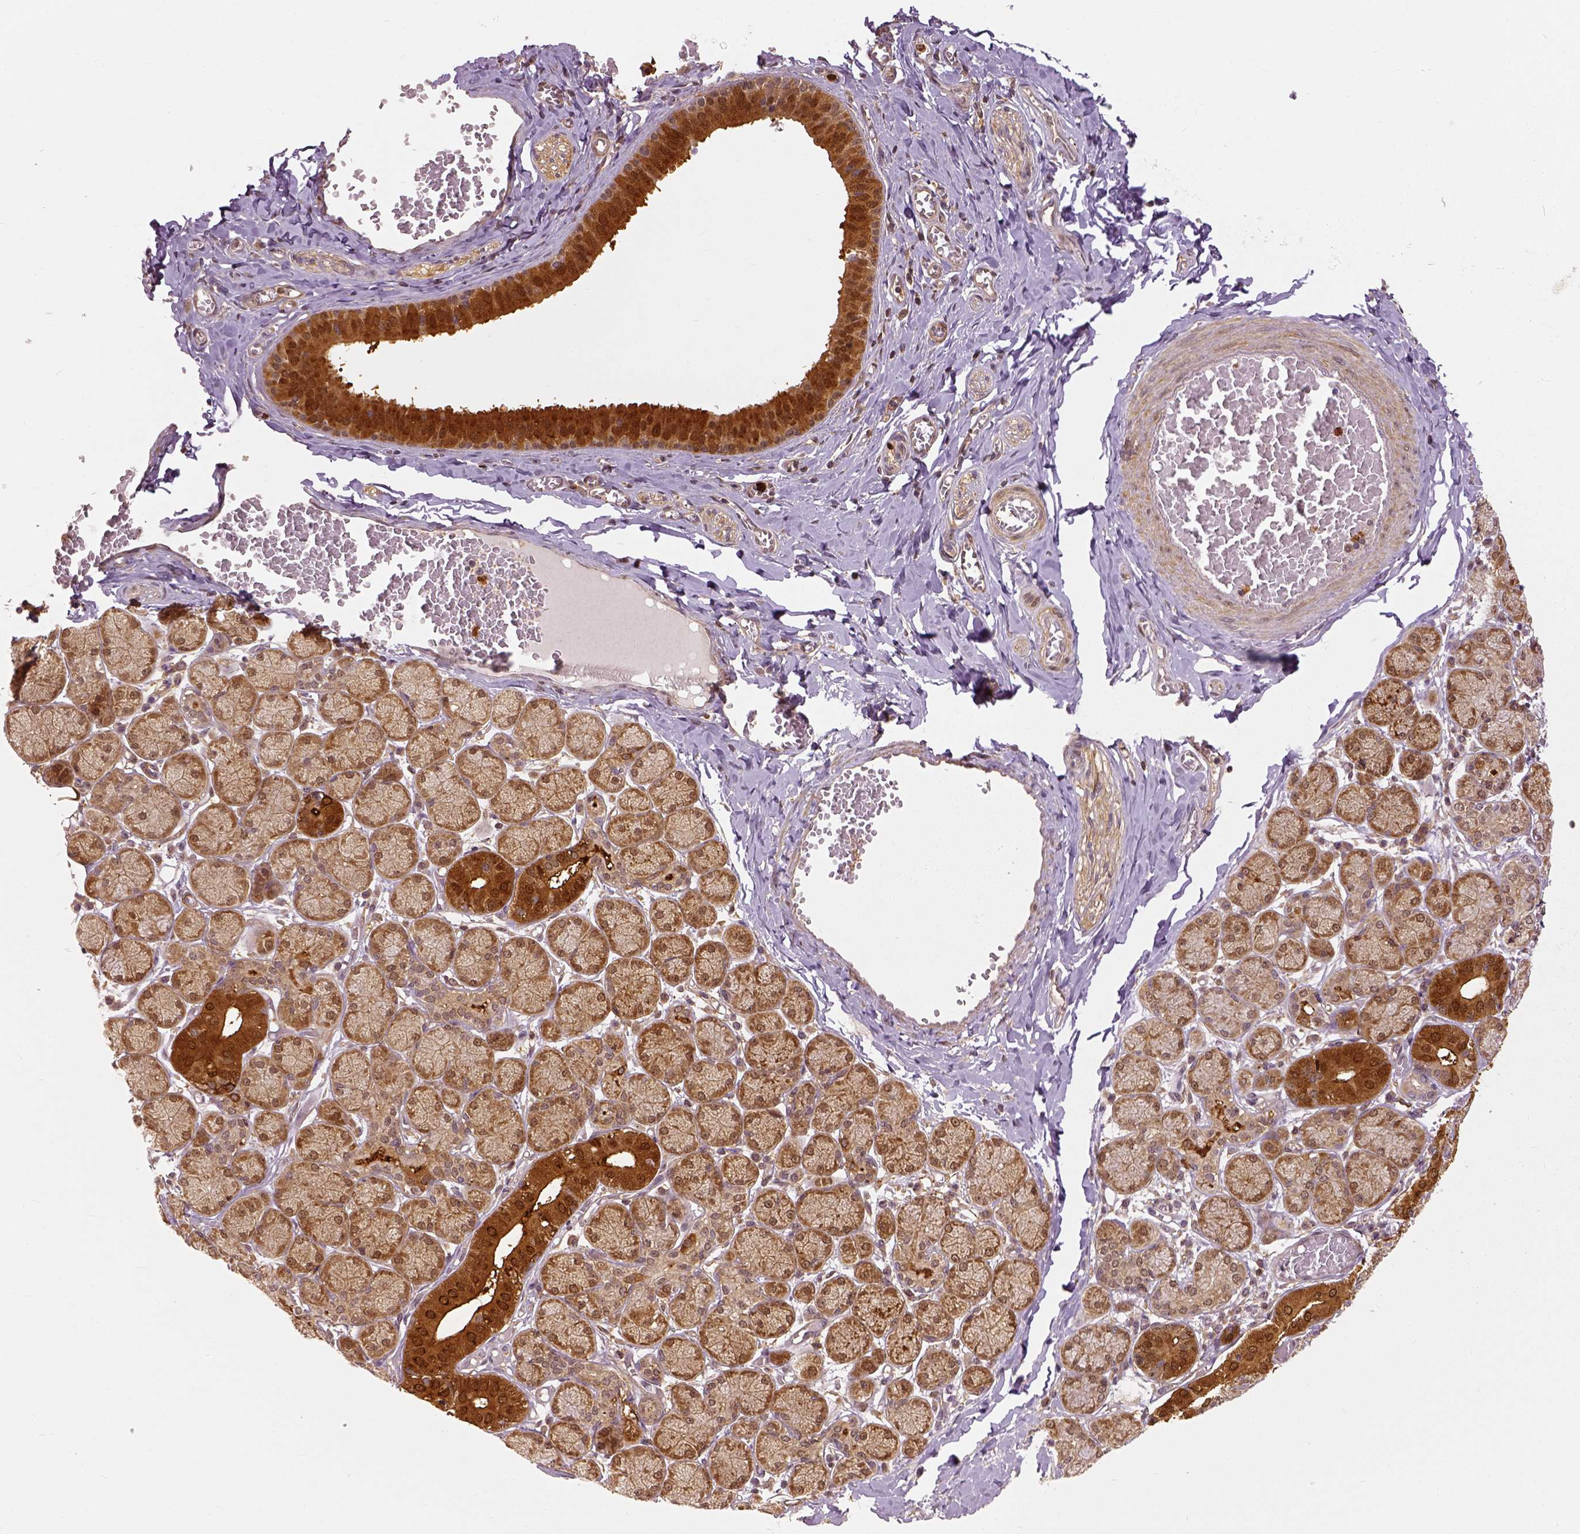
{"staining": {"intensity": "strong", "quantity": "<25%", "location": "cytoplasmic/membranous,nuclear"}, "tissue": "salivary gland", "cell_type": "Glandular cells", "image_type": "normal", "snomed": [{"axis": "morphology", "description": "Normal tissue, NOS"}, {"axis": "topography", "description": "Salivary gland"}, {"axis": "topography", "description": "Peripheral nerve tissue"}], "caption": "Glandular cells demonstrate medium levels of strong cytoplasmic/membranous,nuclear positivity in about <25% of cells in benign salivary gland. (brown staining indicates protein expression, while blue staining denotes nuclei).", "gene": "GPI", "patient": {"sex": "female", "age": 24}}